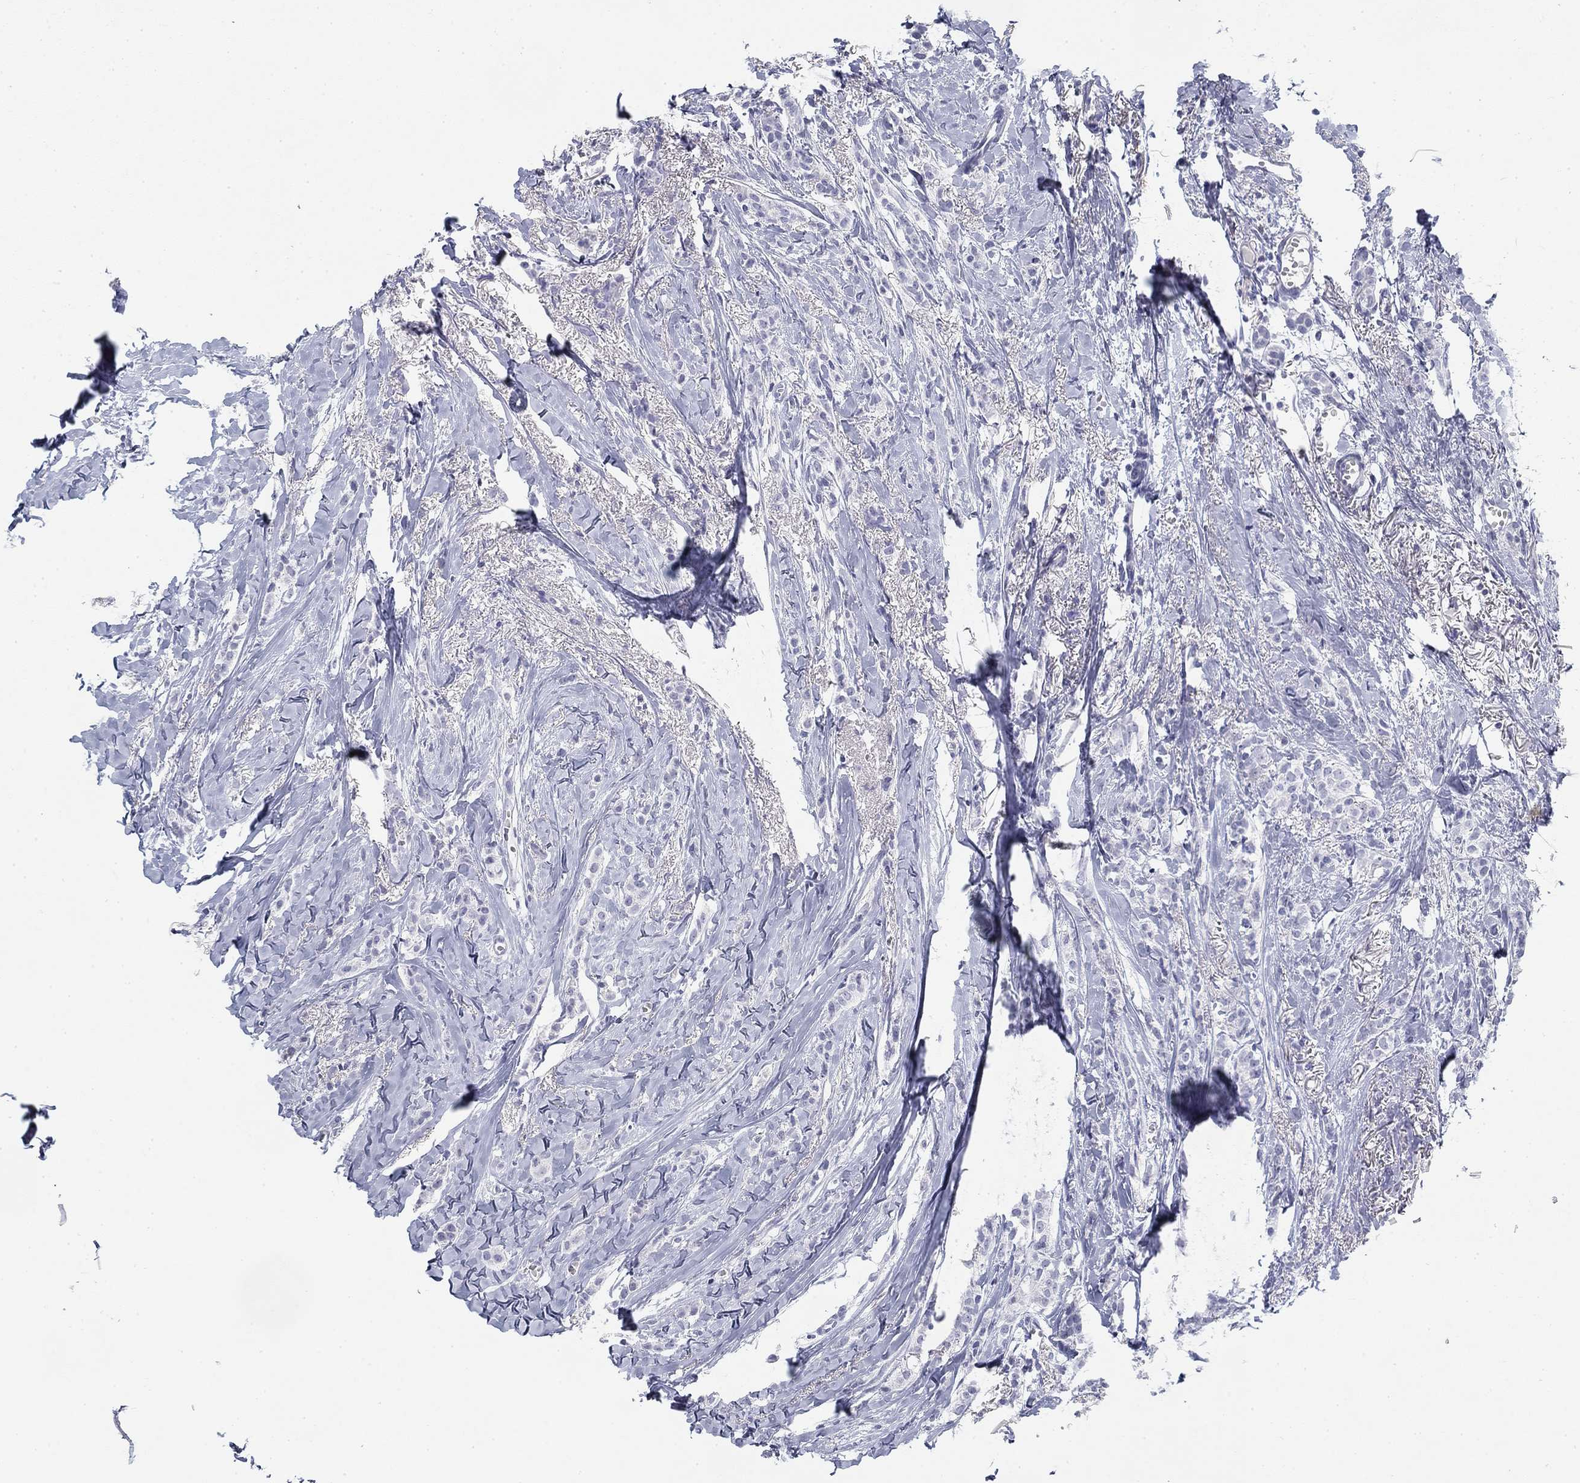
{"staining": {"intensity": "negative", "quantity": "none", "location": "none"}, "tissue": "breast cancer", "cell_type": "Tumor cells", "image_type": "cancer", "snomed": [{"axis": "morphology", "description": "Duct carcinoma"}, {"axis": "topography", "description": "Breast"}], "caption": "Immunohistochemistry (IHC) photomicrograph of neoplastic tissue: breast cancer (intraductal carcinoma) stained with DAB reveals no significant protein expression in tumor cells.", "gene": "CD79B", "patient": {"sex": "female", "age": 85}}